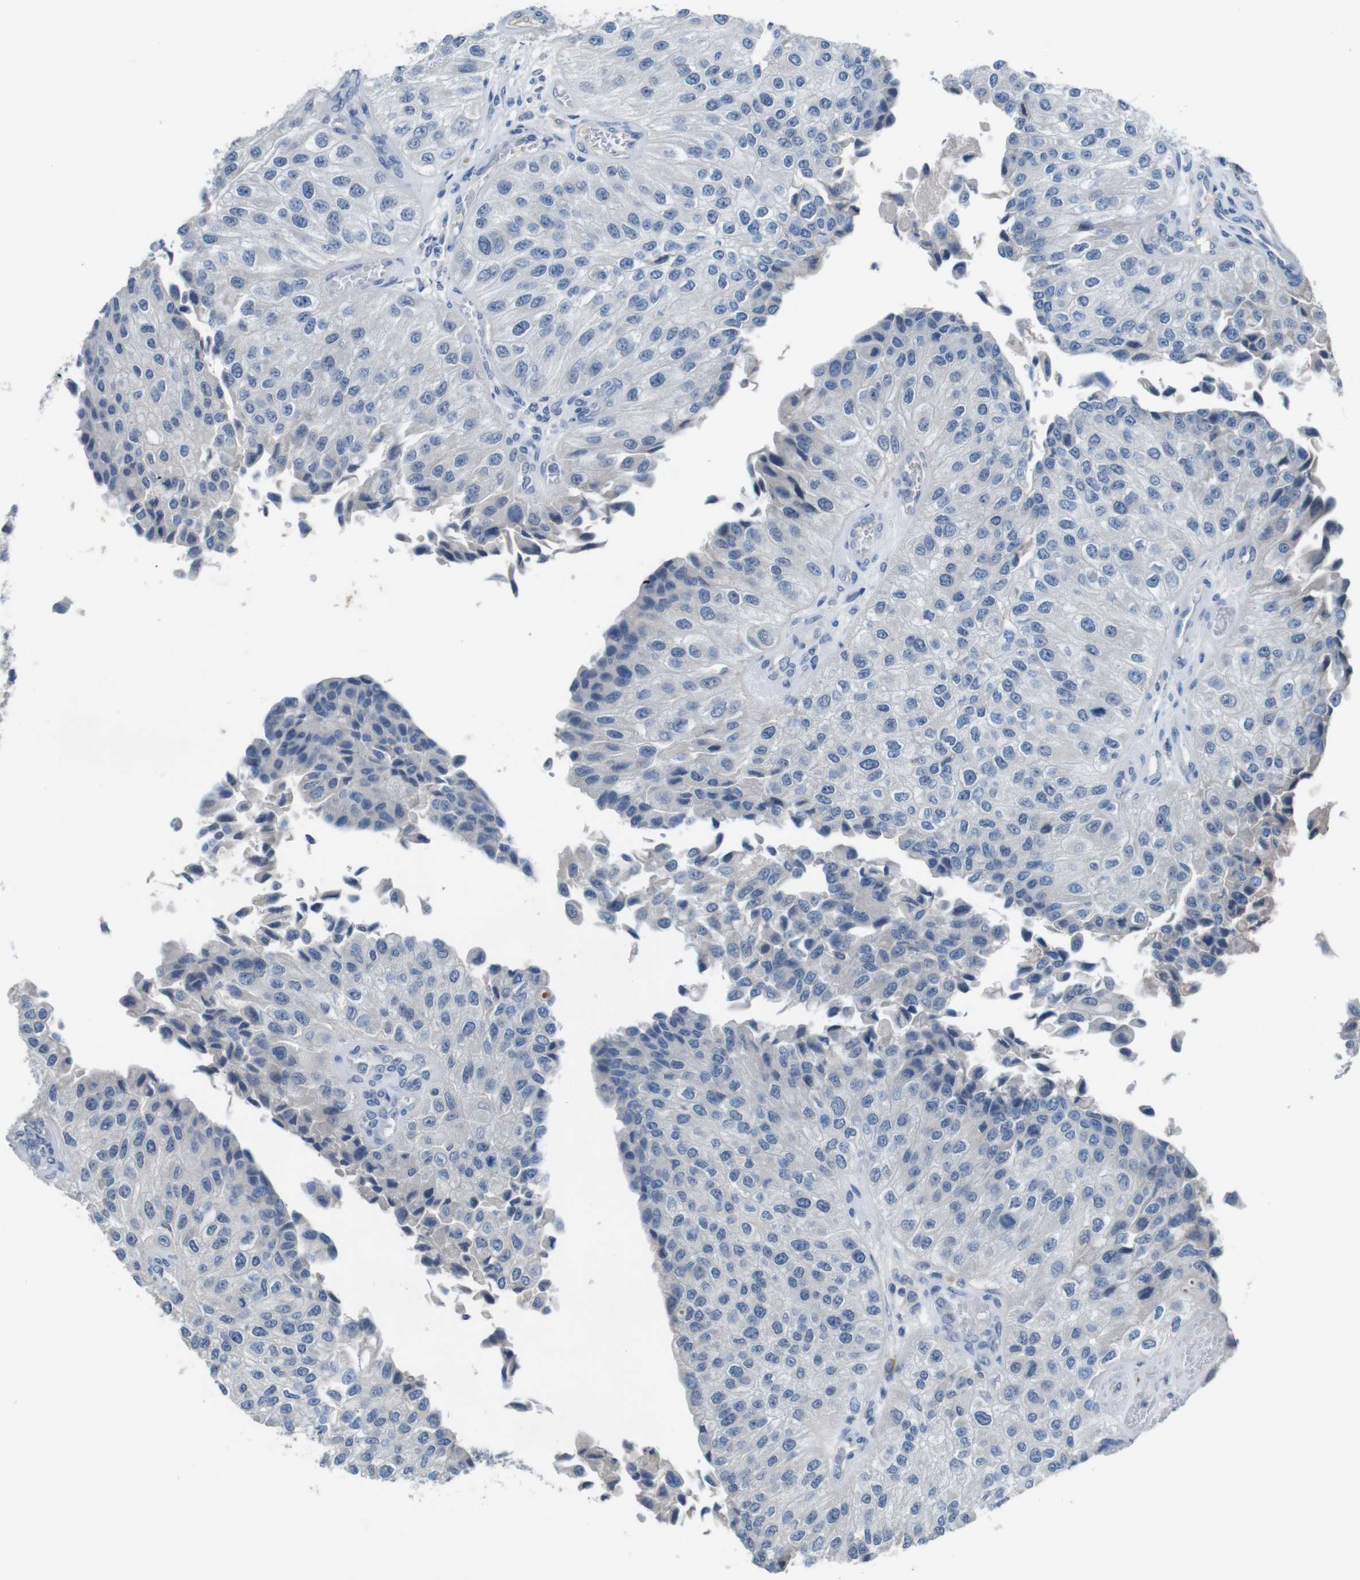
{"staining": {"intensity": "negative", "quantity": "none", "location": "none"}, "tissue": "urothelial cancer", "cell_type": "Tumor cells", "image_type": "cancer", "snomed": [{"axis": "morphology", "description": "Urothelial carcinoma, High grade"}, {"axis": "topography", "description": "Kidney"}, {"axis": "topography", "description": "Urinary bladder"}], "caption": "Human urothelial carcinoma (high-grade) stained for a protein using IHC shows no staining in tumor cells.", "gene": "SLC2A8", "patient": {"sex": "male", "age": 77}}